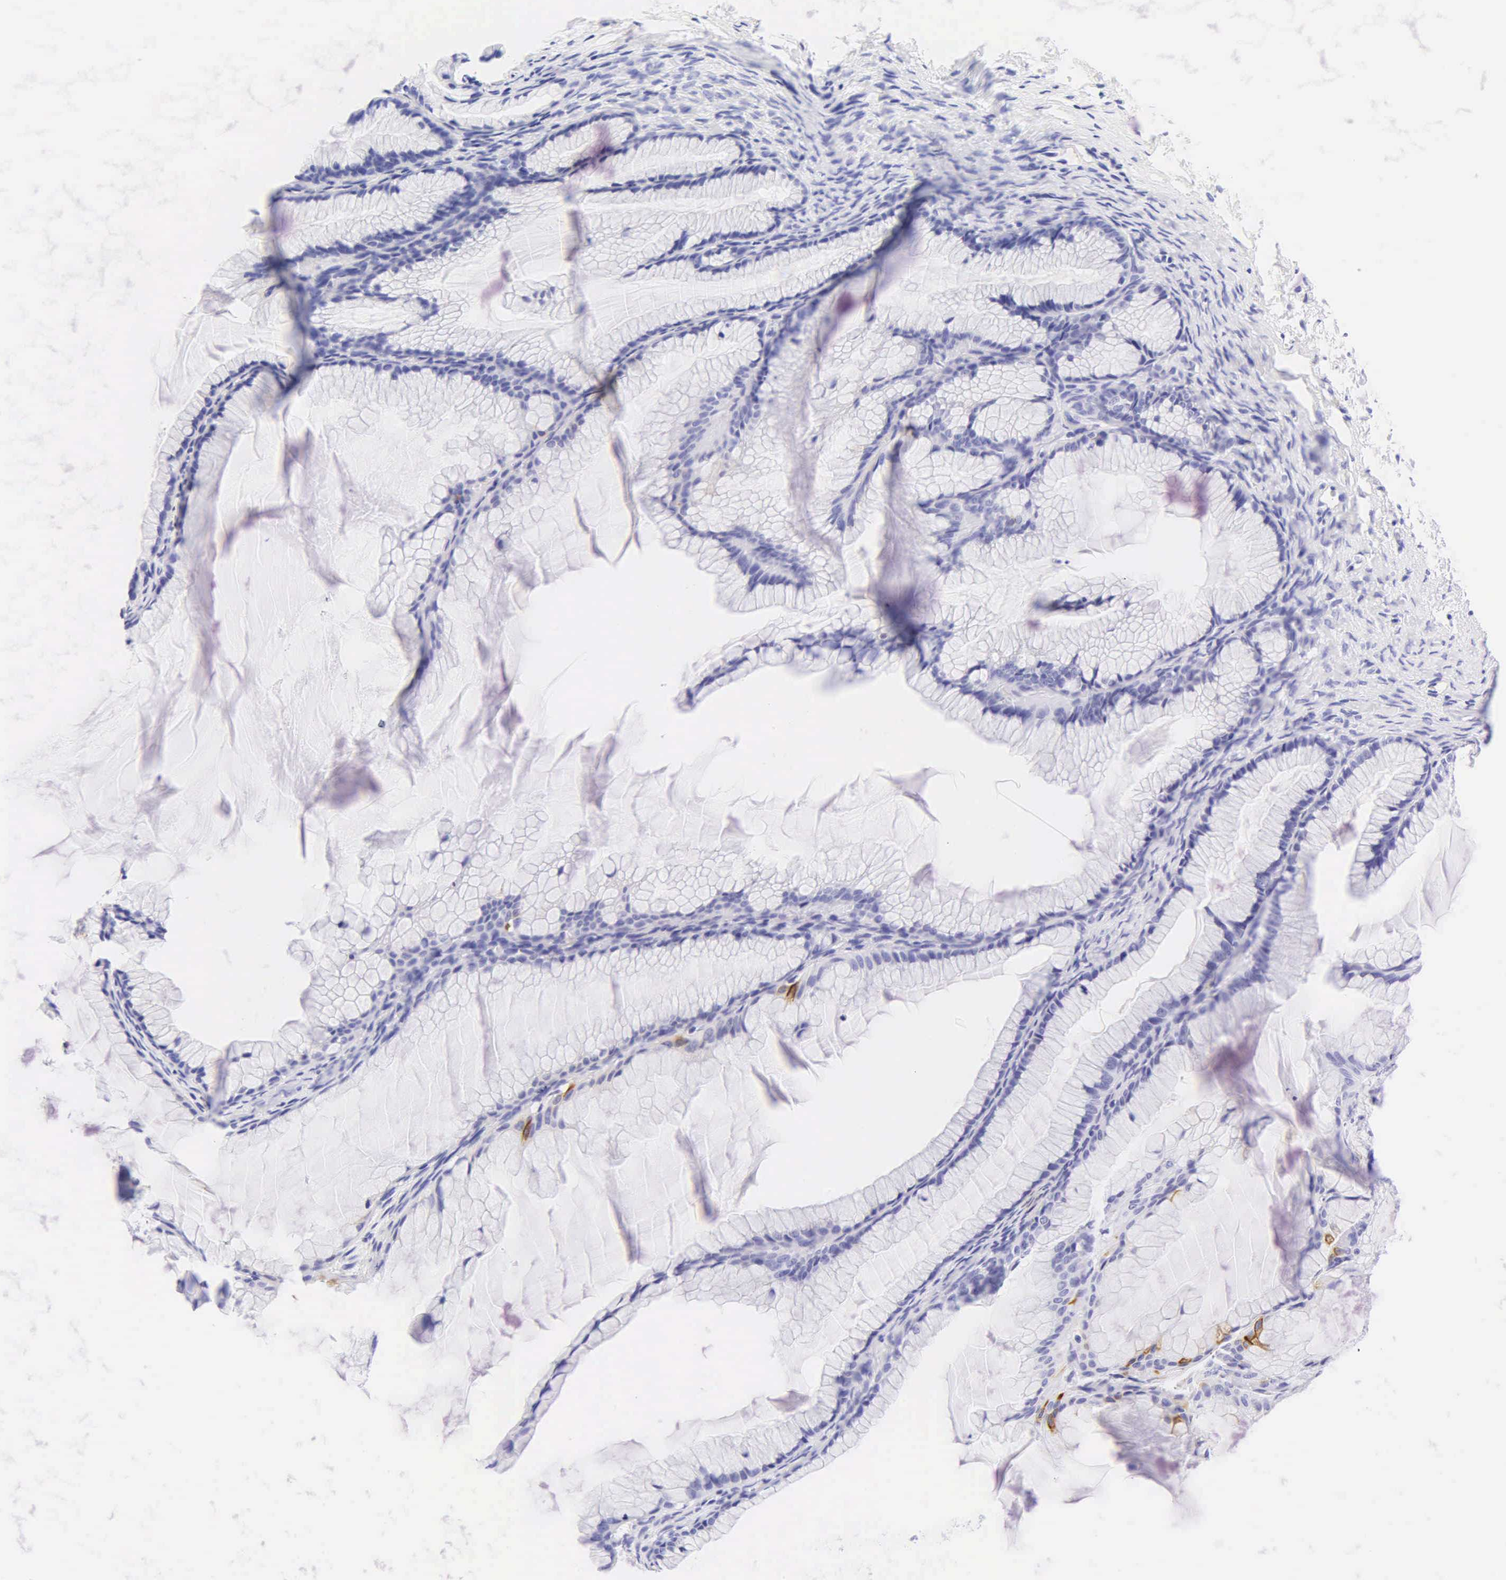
{"staining": {"intensity": "negative", "quantity": "none", "location": "none"}, "tissue": "ovarian cancer", "cell_type": "Tumor cells", "image_type": "cancer", "snomed": [{"axis": "morphology", "description": "Cystadenocarcinoma, mucinous, NOS"}, {"axis": "topography", "description": "Ovary"}], "caption": "This is a histopathology image of IHC staining of ovarian mucinous cystadenocarcinoma, which shows no staining in tumor cells.", "gene": "KRT20", "patient": {"sex": "female", "age": 41}}